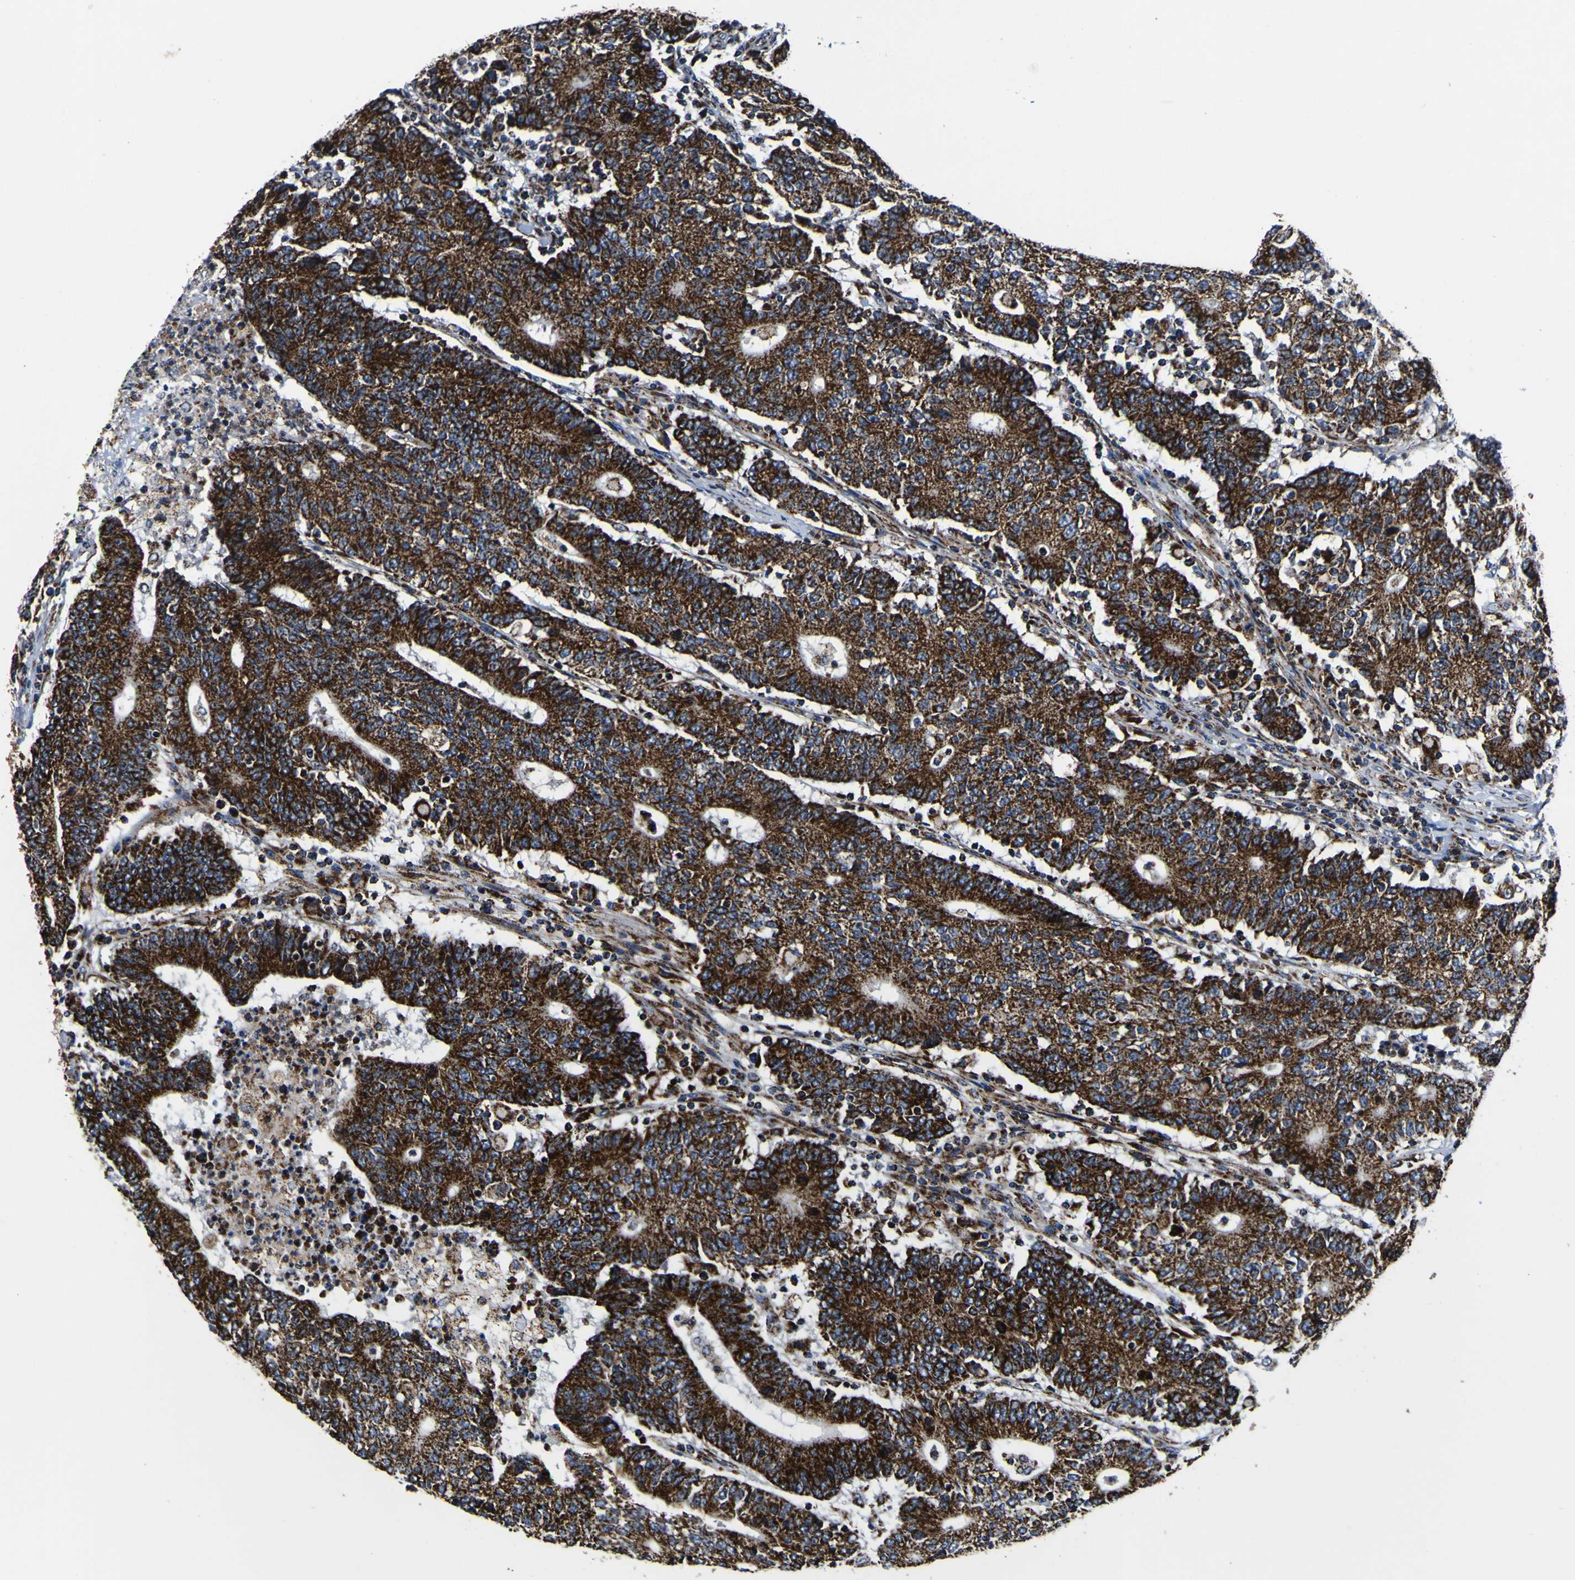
{"staining": {"intensity": "strong", "quantity": ">75%", "location": "cytoplasmic/membranous"}, "tissue": "colorectal cancer", "cell_type": "Tumor cells", "image_type": "cancer", "snomed": [{"axis": "morphology", "description": "Normal tissue, NOS"}, {"axis": "morphology", "description": "Adenocarcinoma, NOS"}, {"axis": "topography", "description": "Colon"}], "caption": "DAB (3,3'-diaminobenzidine) immunohistochemical staining of human colorectal cancer exhibits strong cytoplasmic/membranous protein positivity in approximately >75% of tumor cells. (IHC, brightfield microscopy, high magnification).", "gene": "PTRH2", "patient": {"sex": "female", "age": 75}}